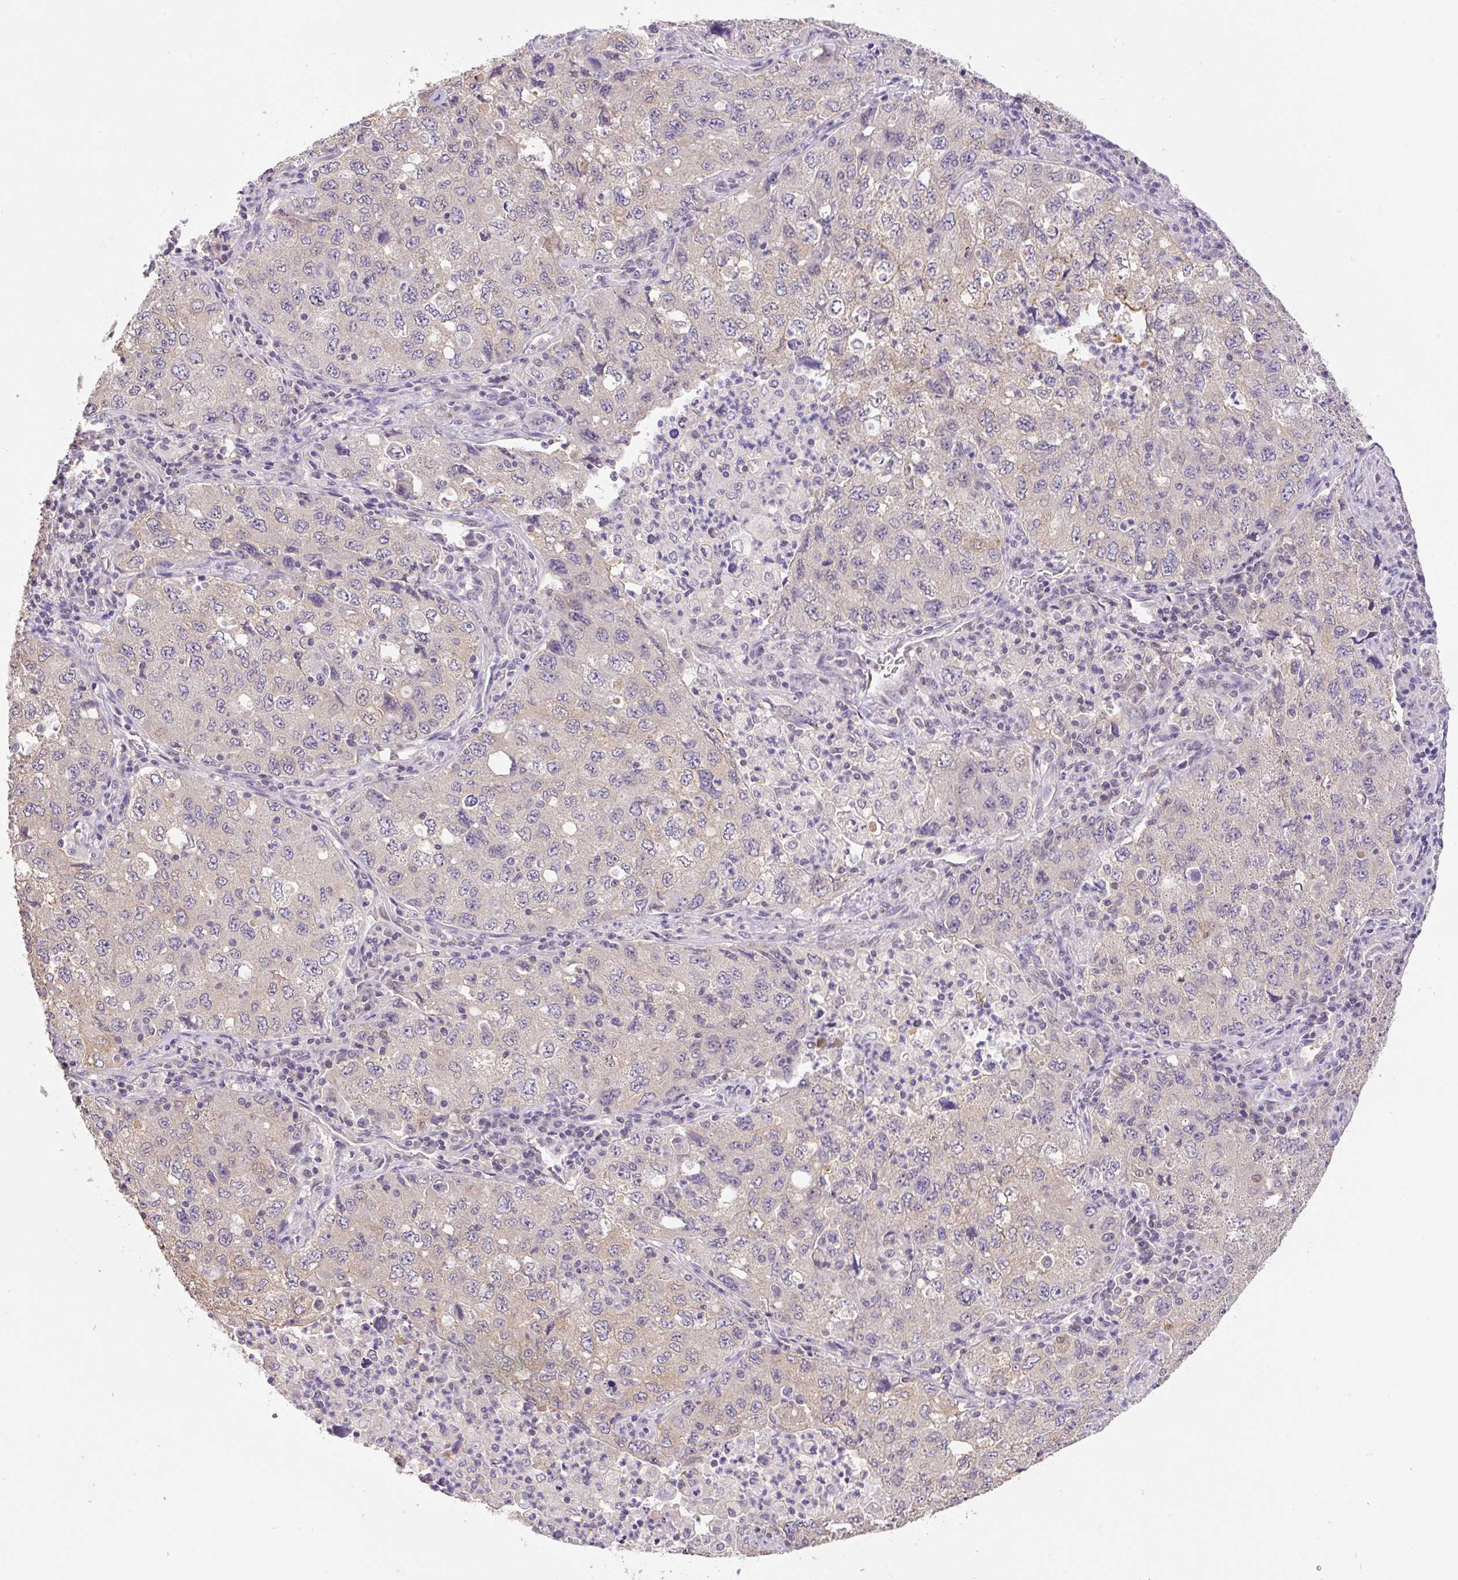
{"staining": {"intensity": "weak", "quantity": "<25%", "location": "cytoplasmic/membranous"}, "tissue": "lung cancer", "cell_type": "Tumor cells", "image_type": "cancer", "snomed": [{"axis": "morphology", "description": "Adenocarcinoma, NOS"}, {"axis": "topography", "description": "Lung"}], "caption": "An image of human lung cancer is negative for staining in tumor cells.", "gene": "COX8A", "patient": {"sex": "female", "age": 57}}